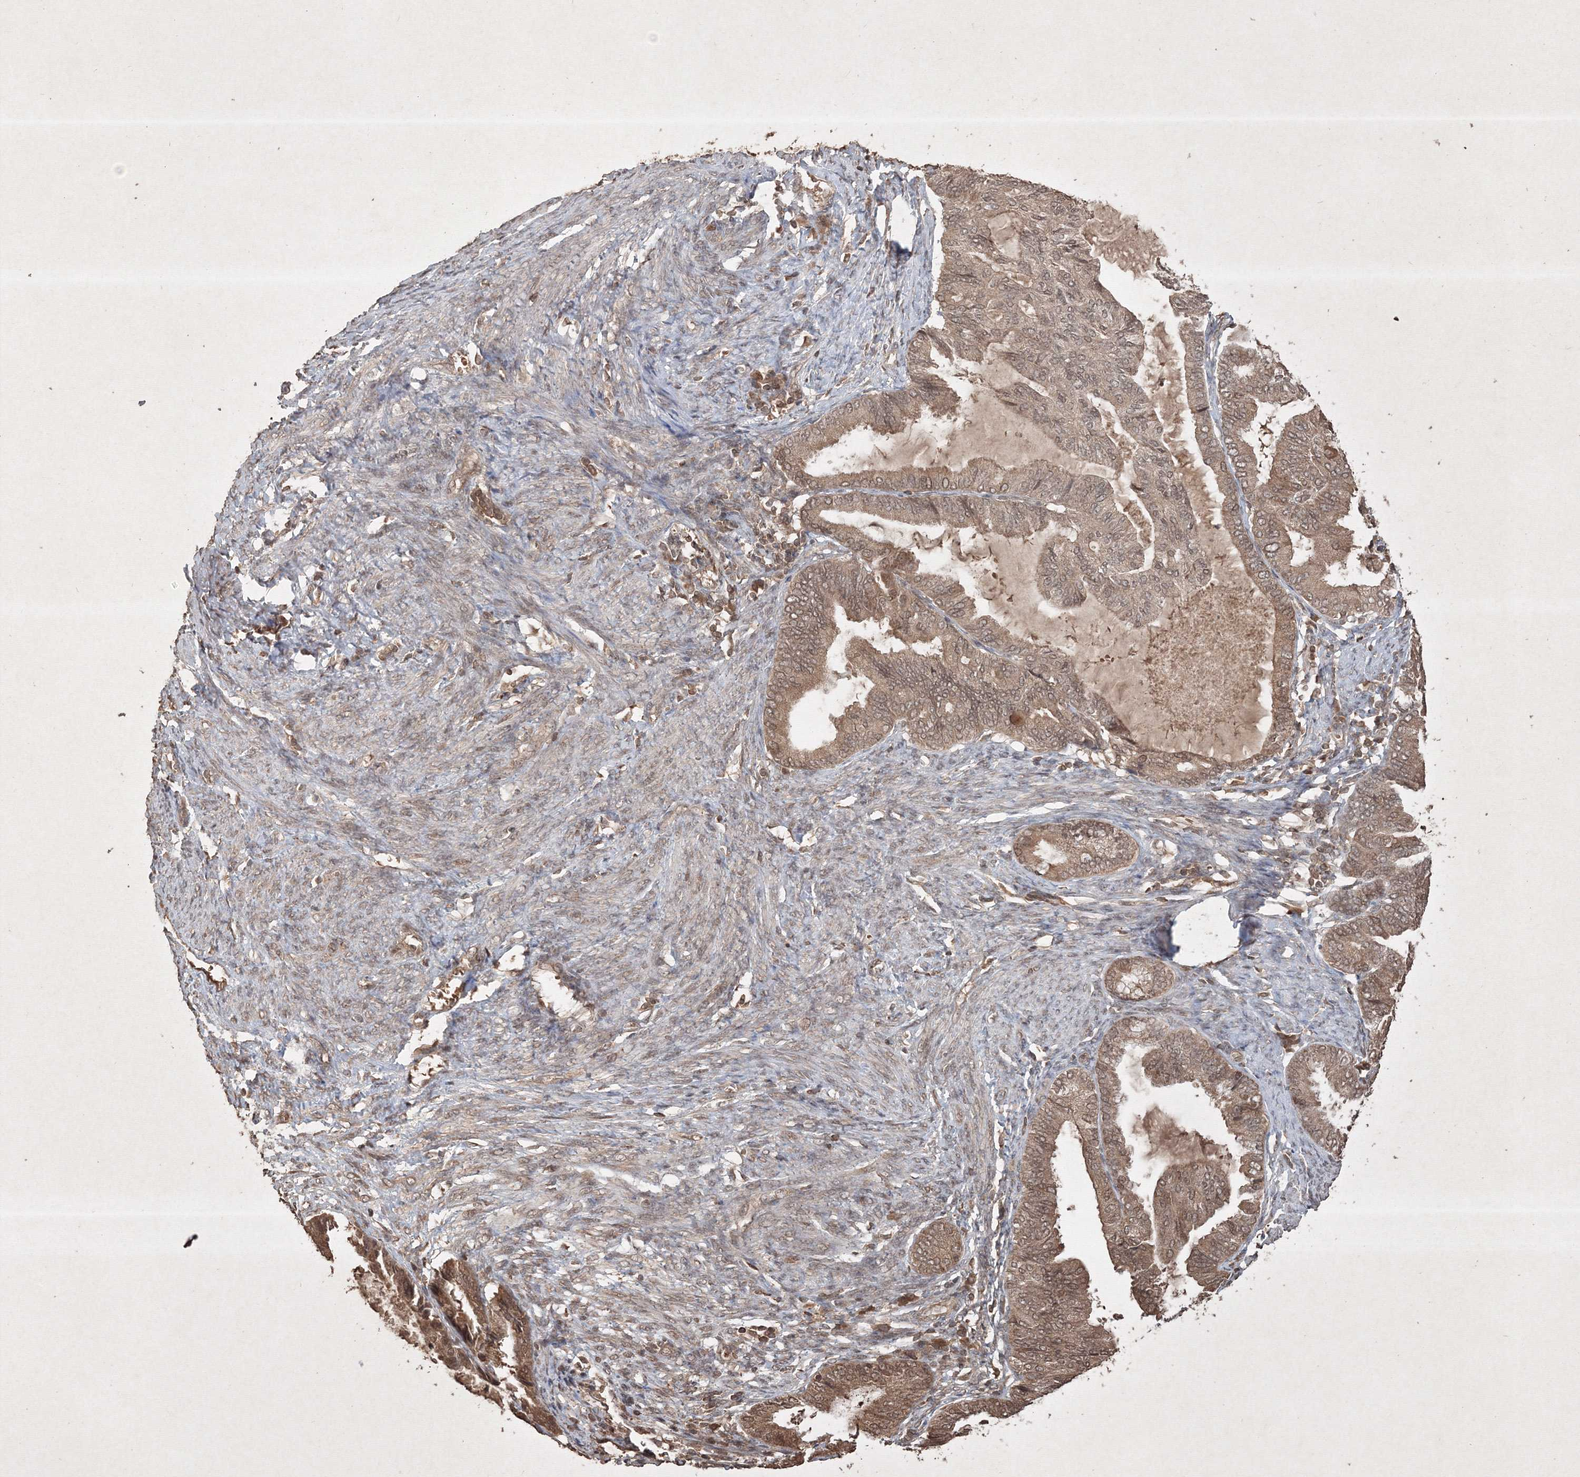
{"staining": {"intensity": "moderate", "quantity": ">75%", "location": "cytoplasmic/membranous,nuclear"}, "tissue": "endometrial cancer", "cell_type": "Tumor cells", "image_type": "cancer", "snomed": [{"axis": "morphology", "description": "Adenocarcinoma, NOS"}, {"axis": "topography", "description": "Endometrium"}], "caption": "Moderate cytoplasmic/membranous and nuclear staining is appreciated in approximately >75% of tumor cells in endometrial cancer. (brown staining indicates protein expression, while blue staining denotes nuclei).", "gene": "PELI3", "patient": {"sex": "female", "age": 86}}